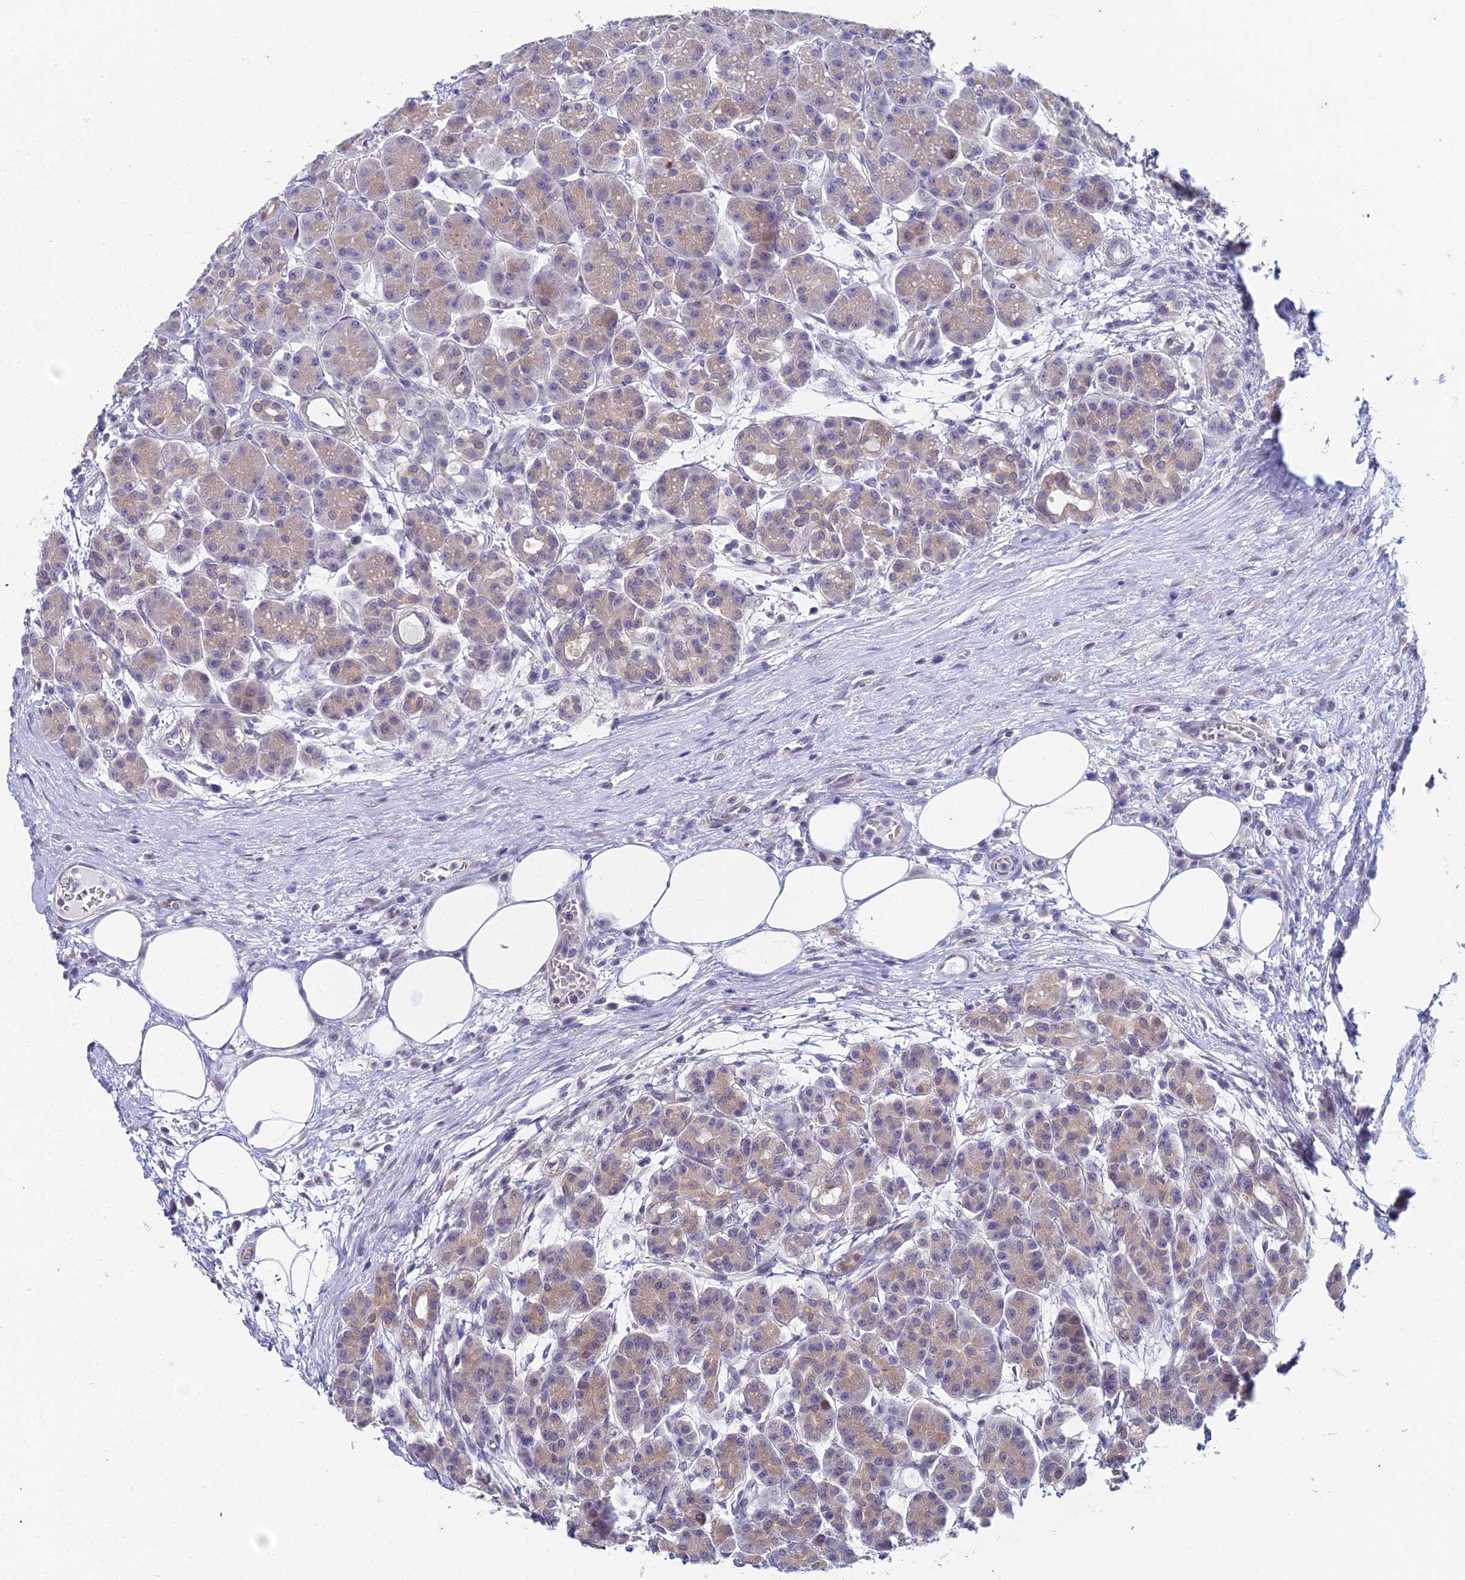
{"staining": {"intensity": "moderate", "quantity": ">75%", "location": "cytoplasmic/membranous"}, "tissue": "pancreas", "cell_type": "Exocrine glandular cells", "image_type": "normal", "snomed": [{"axis": "morphology", "description": "Normal tissue, NOS"}, {"axis": "topography", "description": "Pancreas"}], "caption": "A micrograph of human pancreas stained for a protein demonstrates moderate cytoplasmic/membranous brown staining in exocrine glandular cells.", "gene": "EEF2KMT", "patient": {"sex": "male", "age": 63}}